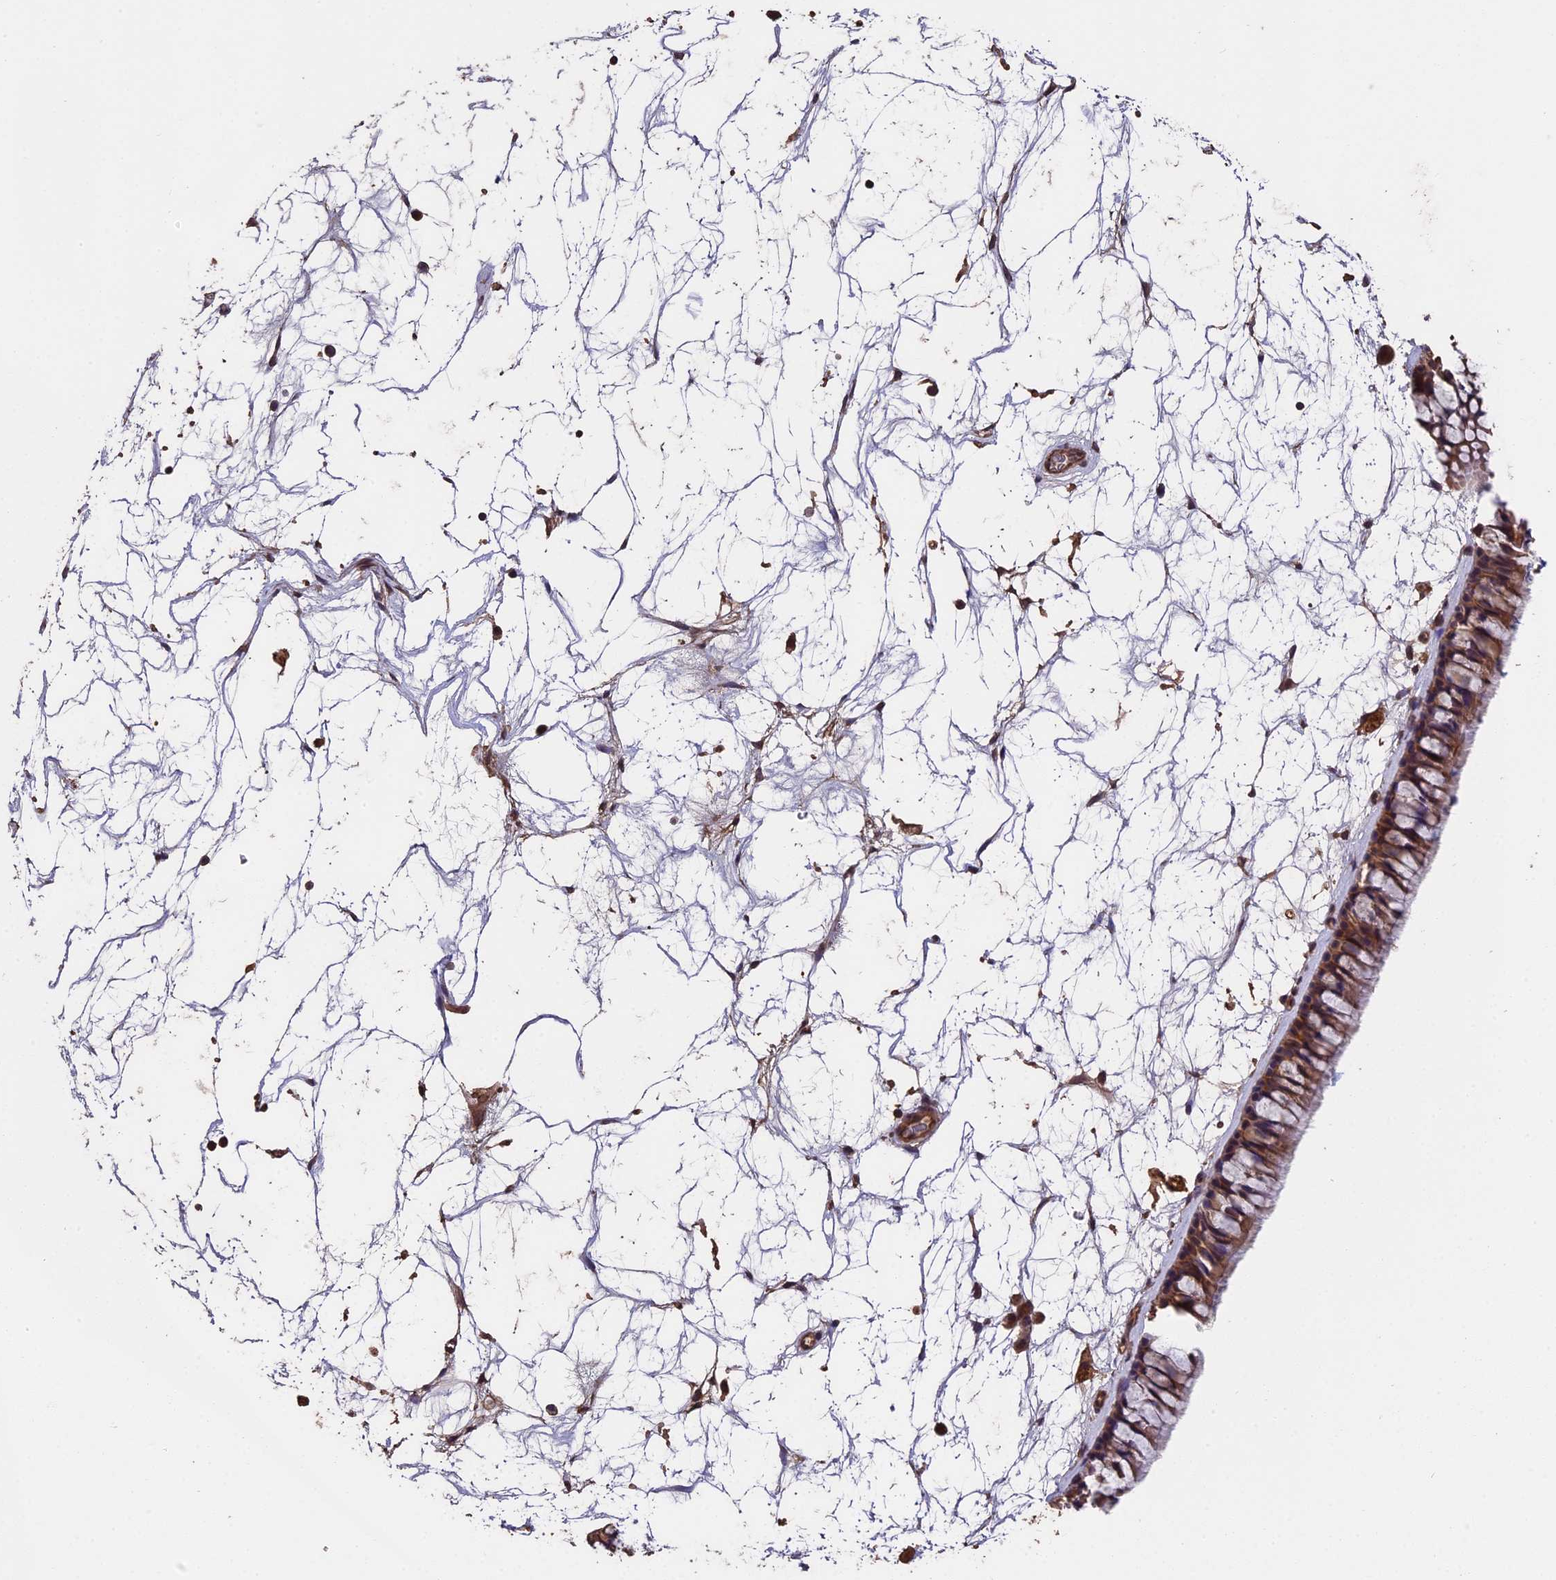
{"staining": {"intensity": "moderate", "quantity": ">75%", "location": "cytoplasmic/membranous"}, "tissue": "nasopharynx", "cell_type": "Respiratory epithelial cells", "image_type": "normal", "snomed": [{"axis": "morphology", "description": "Normal tissue, NOS"}, {"axis": "topography", "description": "Nasopharynx"}], "caption": "This photomicrograph reveals IHC staining of benign human nasopharynx, with medium moderate cytoplasmic/membranous staining in approximately >75% of respiratory epithelial cells.", "gene": "CHD9", "patient": {"sex": "male", "age": 64}}